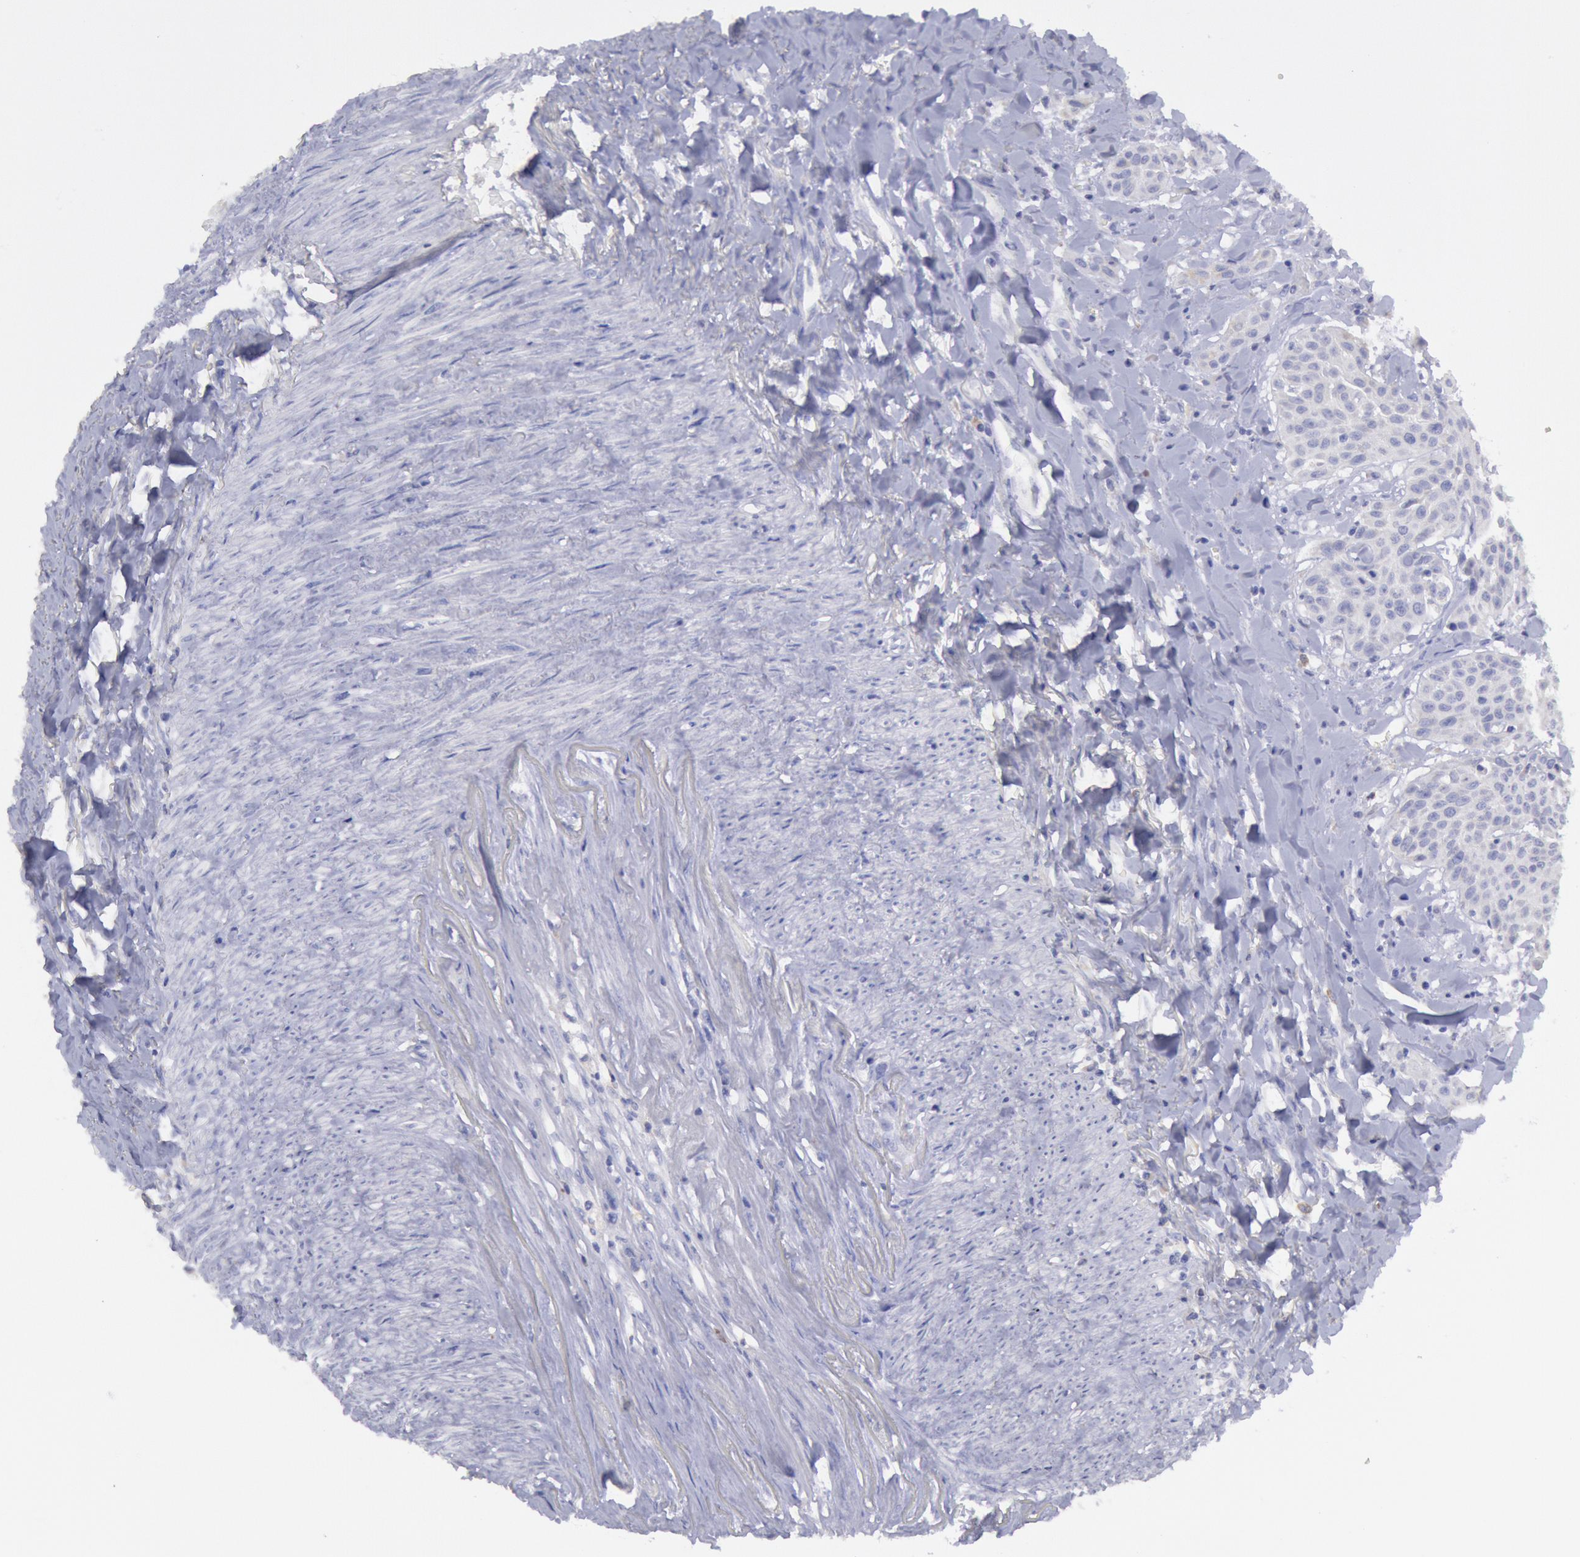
{"staining": {"intensity": "negative", "quantity": "none", "location": "none"}, "tissue": "head and neck cancer", "cell_type": "Tumor cells", "image_type": "cancer", "snomed": [{"axis": "morphology", "description": "Squamous cell carcinoma, NOS"}, {"axis": "morphology", "description": "Squamous cell carcinoma, metastatic, NOS"}, {"axis": "topography", "description": "Lymph node"}, {"axis": "topography", "description": "Salivary gland"}, {"axis": "topography", "description": "Head-Neck"}], "caption": "IHC histopathology image of human head and neck squamous cell carcinoma stained for a protein (brown), which shows no positivity in tumor cells.", "gene": "MYH7", "patient": {"sex": "female", "age": 74}}